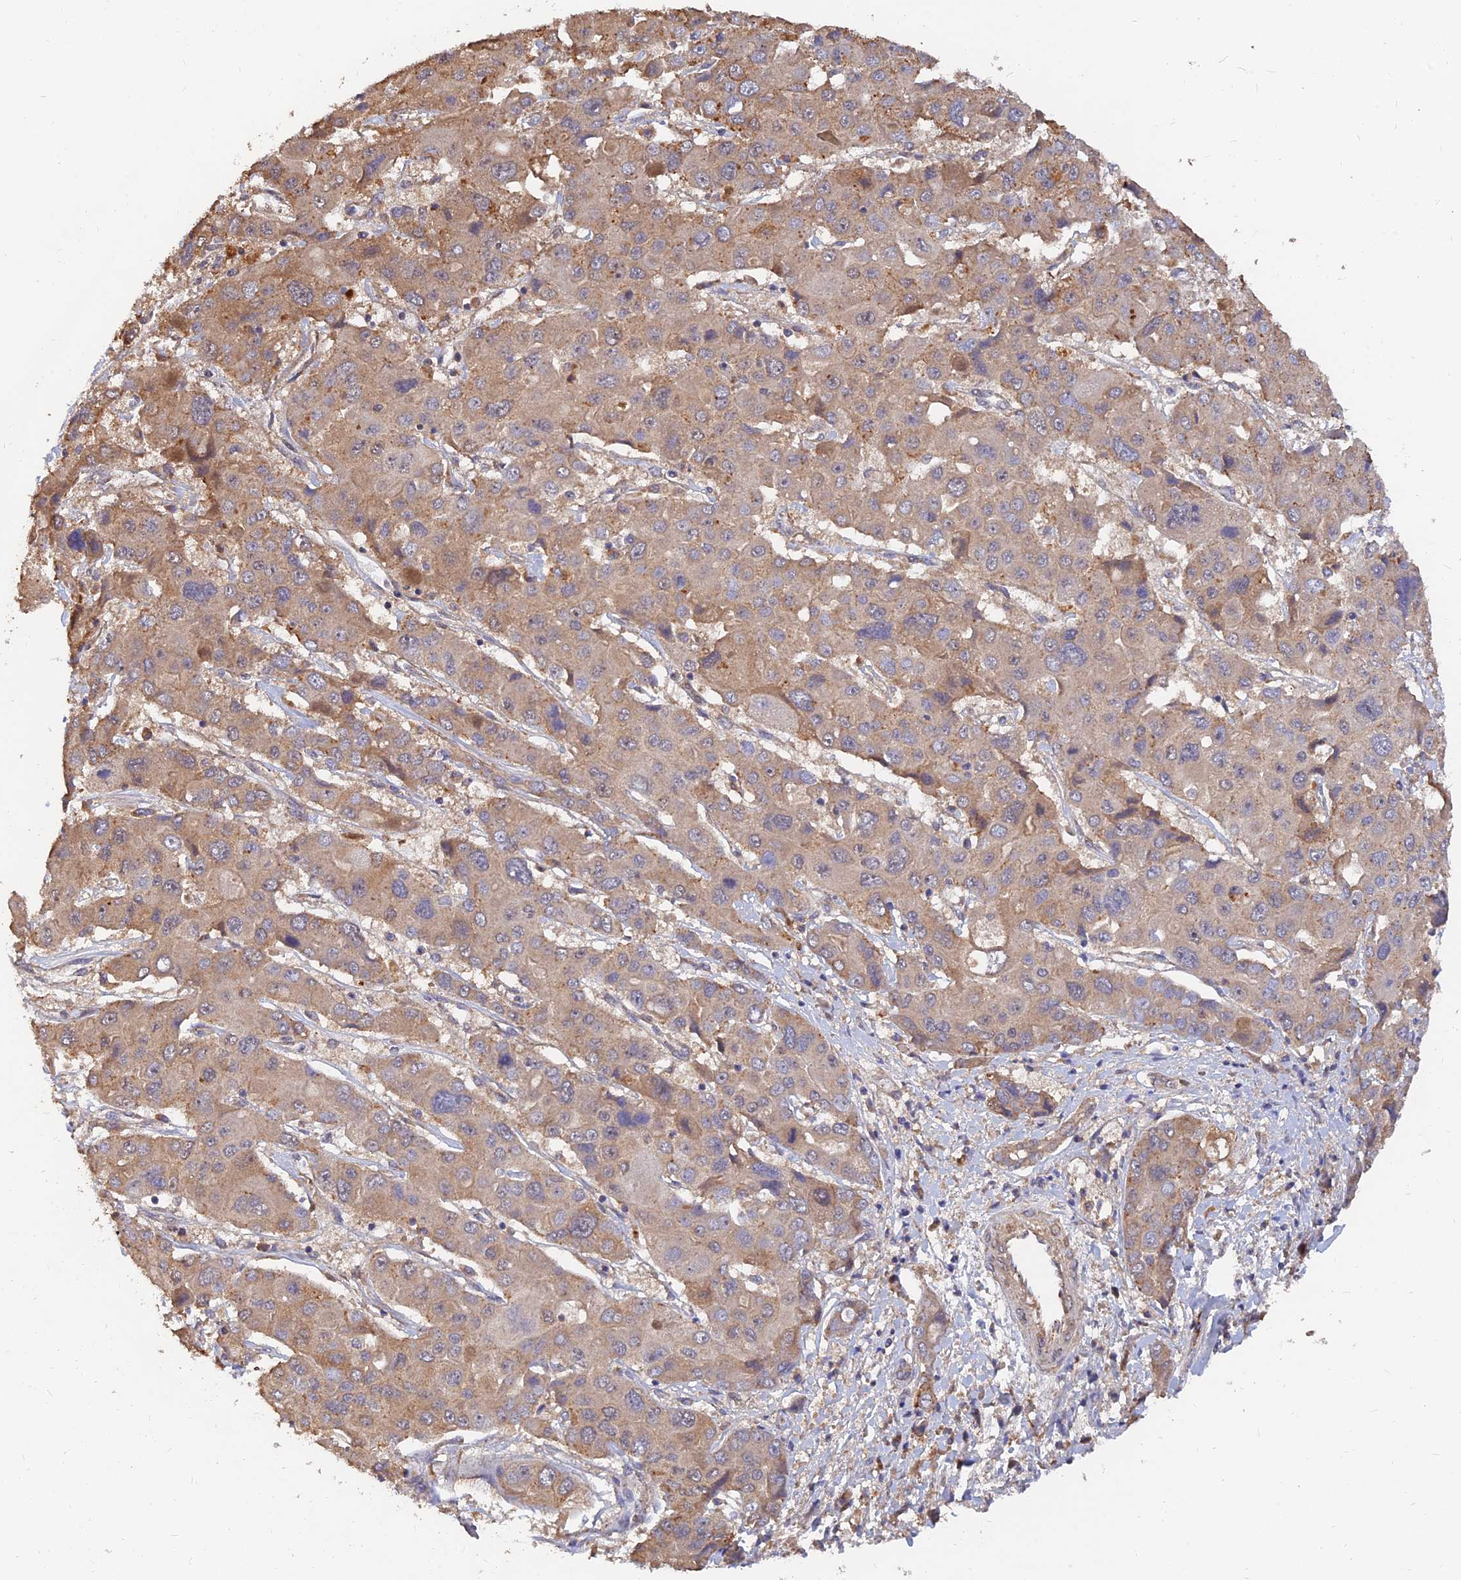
{"staining": {"intensity": "moderate", "quantity": "25%-75%", "location": "cytoplasmic/membranous"}, "tissue": "liver cancer", "cell_type": "Tumor cells", "image_type": "cancer", "snomed": [{"axis": "morphology", "description": "Cholangiocarcinoma"}, {"axis": "topography", "description": "Liver"}], "caption": "Brown immunohistochemical staining in cholangiocarcinoma (liver) exhibits moderate cytoplasmic/membranous positivity in about 25%-75% of tumor cells.", "gene": "SLC38A11", "patient": {"sex": "male", "age": 67}}